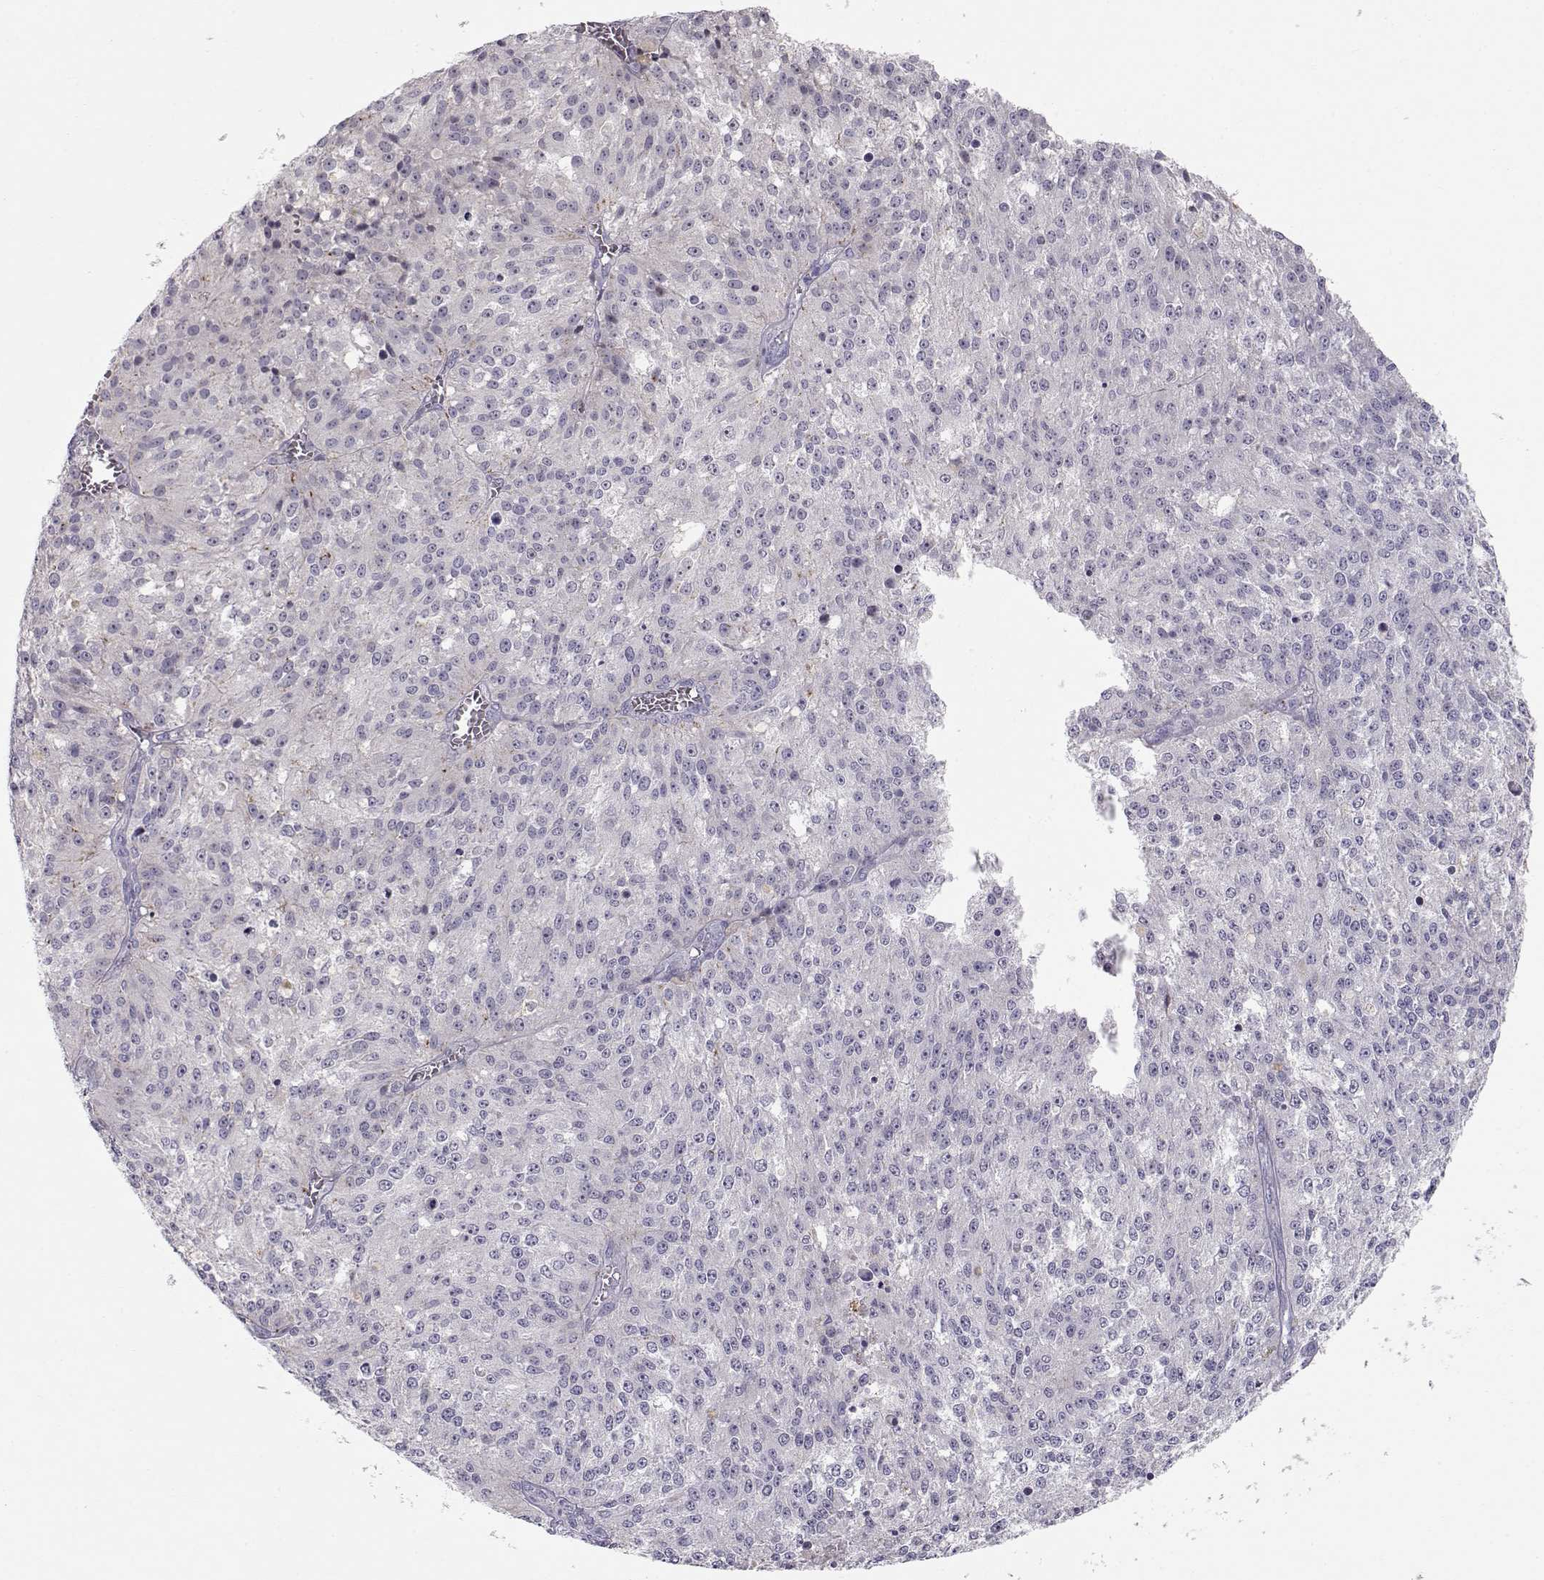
{"staining": {"intensity": "negative", "quantity": "none", "location": "none"}, "tissue": "melanoma", "cell_type": "Tumor cells", "image_type": "cancer", "snomed": [{"axis": "morphology", "description": "Malignant melanoma, Metastatic site"}, {"axis": "topography", "description": "Lymph node"}], "caption": "Histopathology image shows no protein positivity in tumor cells of malignant melanoma (metastatic site) tissue. The staining was performed using DAB to visualize the protein expression in brown, while the nuclei were stained in blue with hematoxylin (Magnification: 20x).", "gene": "NPVF", "patient": {"sex": "female", "age": 64}}